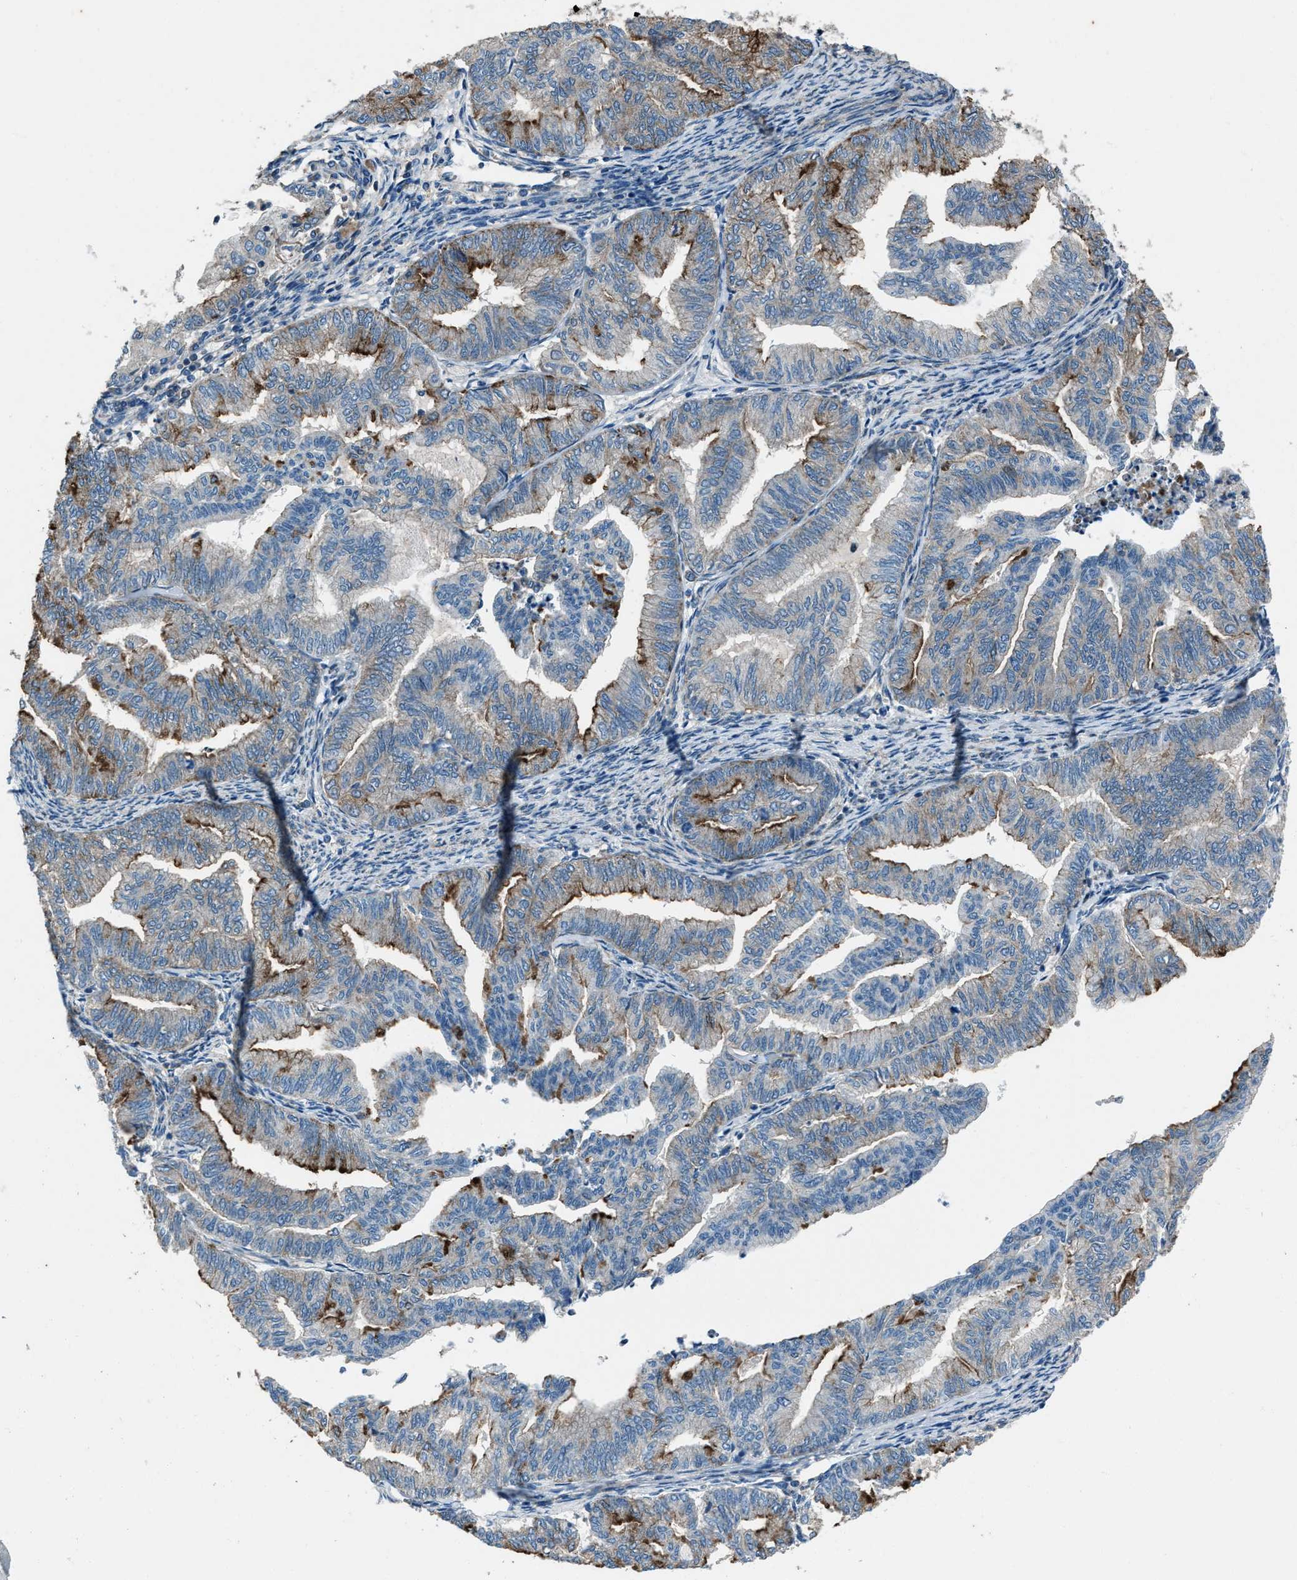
{"staining": {"intensity": "moderate", "quantity": "25%-75%", "location": "cytoplasmic/membranous"}, "tissue": "endometrial cancer", "cell_type": "Tumor cells", "image_type": "cancer", "snomed": [{"axis": "morphology", "description": "Adenocarcinoma, NOS"}, {"axis": "topography", "description": "Endometrium"}], "caption": "Tumor cells exhibit medium levels of moderate cytoplasmic/membranous staining in about 25%-75% of cells in human adenocarcinoma (endometrial). Using DAB (3,3'-diaminobenzidine) (brown) and hematoxylin (blue) stains, captured at high magnification using brightfield microscopy.", "gene": "SVIL", "patient": {"sex": "female", "age": 79}}